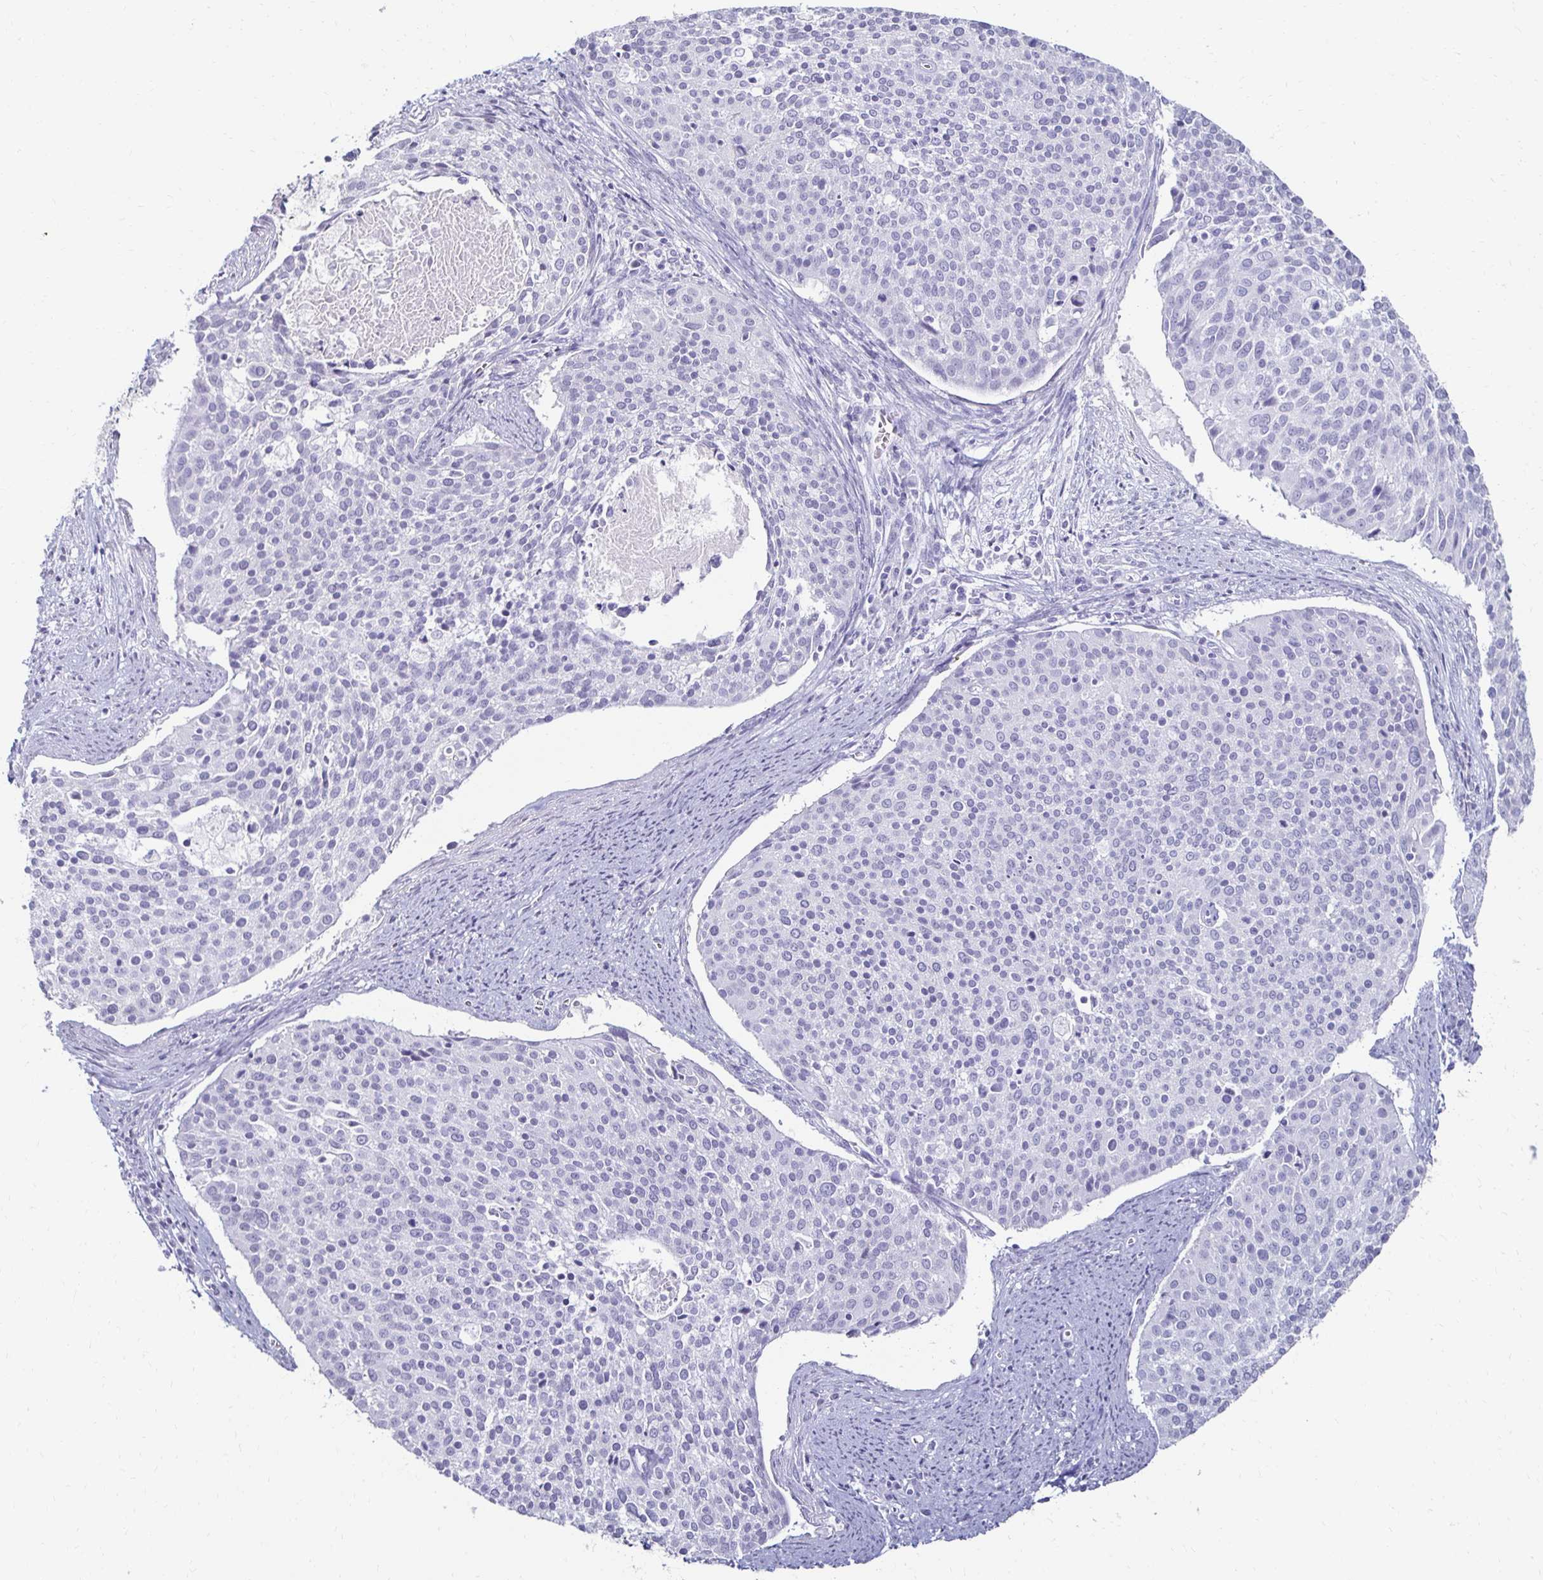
{"staining": {"intensity": "negative", "quantity": "none", "location": "none"}, "tissue": "cervical cancer", "cell_type": "Tumor cells", "image_type": "cancer", "snomed": [{"axis": "morphology", "description": "Squamous cell carcinoma, NOS"}, {"axis": "topography", "description": "Cervix"}], "caption": "Tumor cells show no significant protein expression in squamous cell carcinoma (cervical). (DAB immunohistochemistry (IHC) with hematoxylin counter stain).", "gene": "TOMM34", "patient": {"sex": "female", "age": 39}}